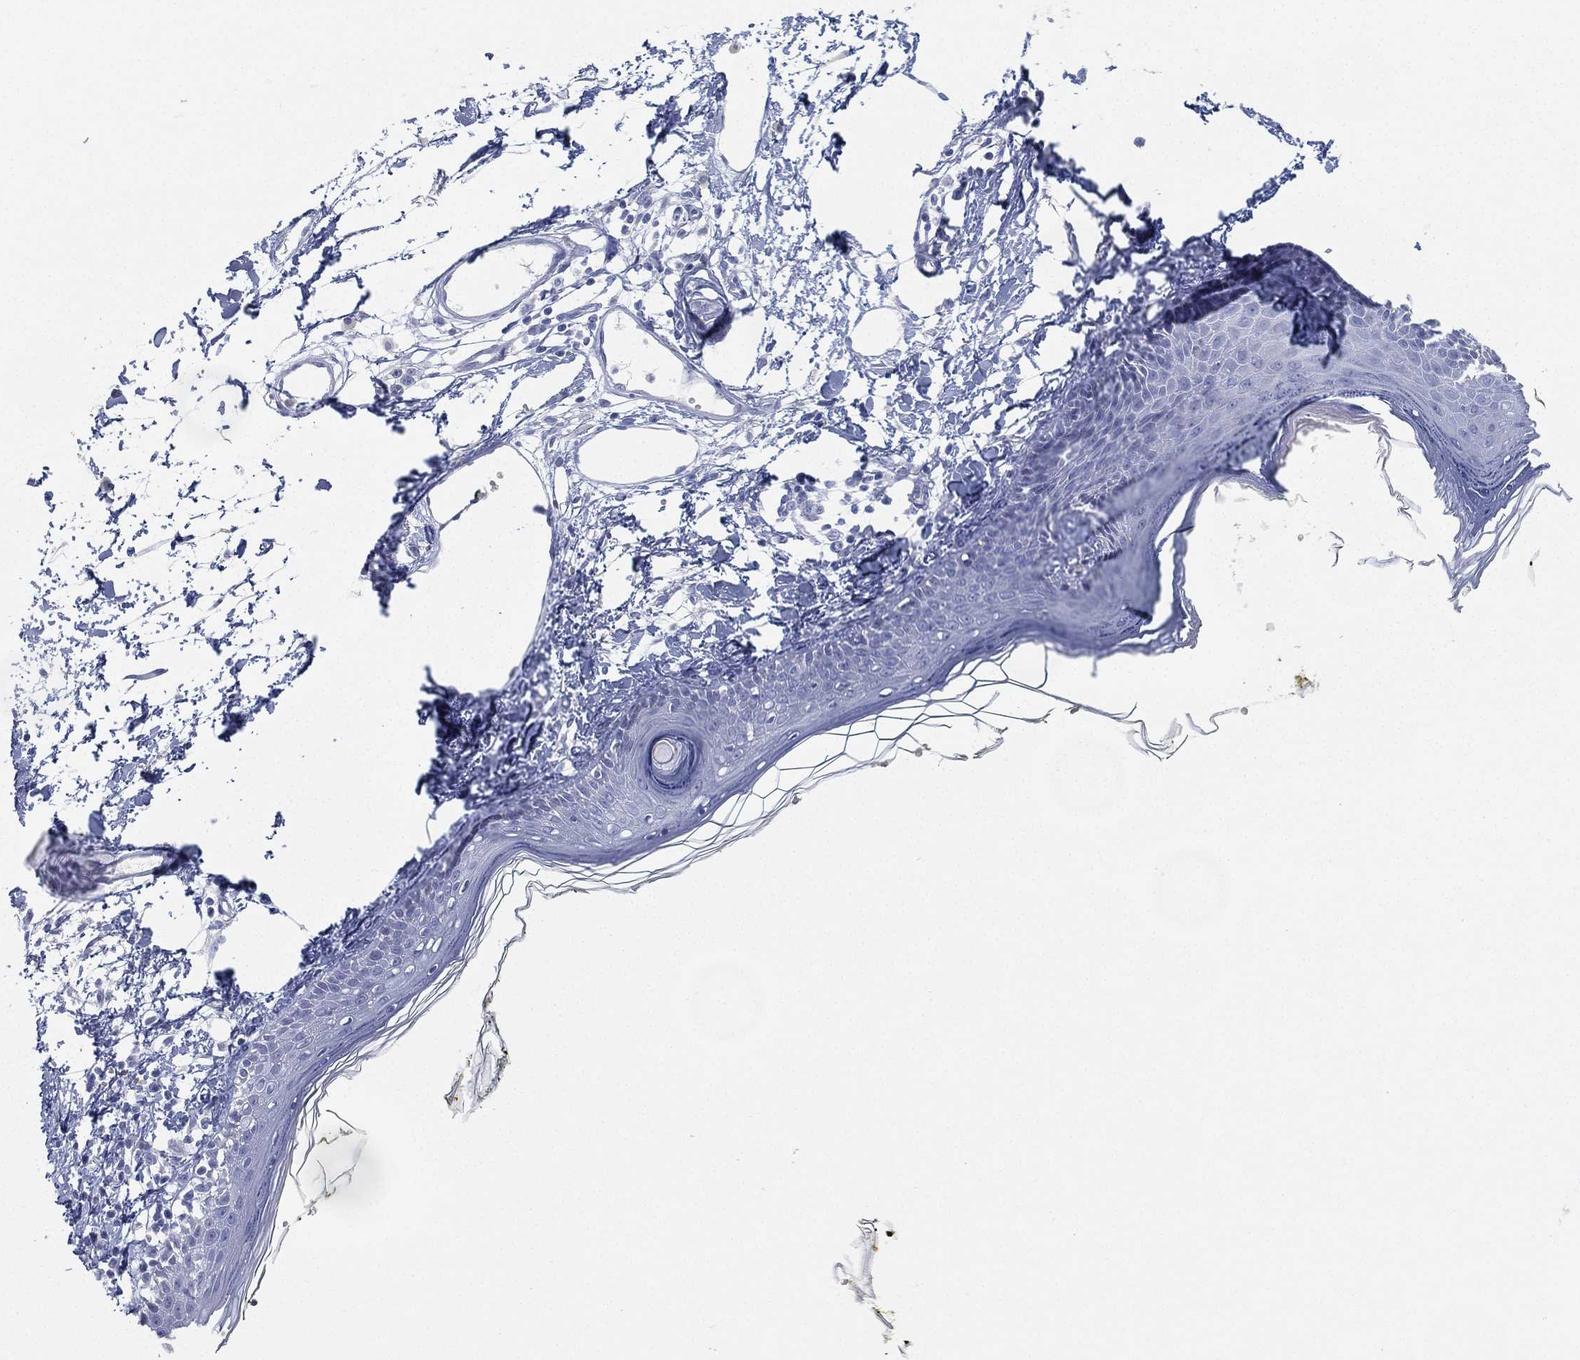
{"staining": {"intensity": "negative", "quantity": "none", "location": "none"}, "tissue": "skin", "cell_type": "Fibroblasts", "image_type": "normal", "snomed": [{"axis": "morphology", "description": "Normal tissue, NOS"}, {"axis": "topography", "description": "Skin"}], "caption": "Skin was stained to show a protein in brown. There is no significant expression in fibroblasts. Nuclei are stained in blue.", "gene": "GPR61", "patient": {"sex": "male", "age": 76}}